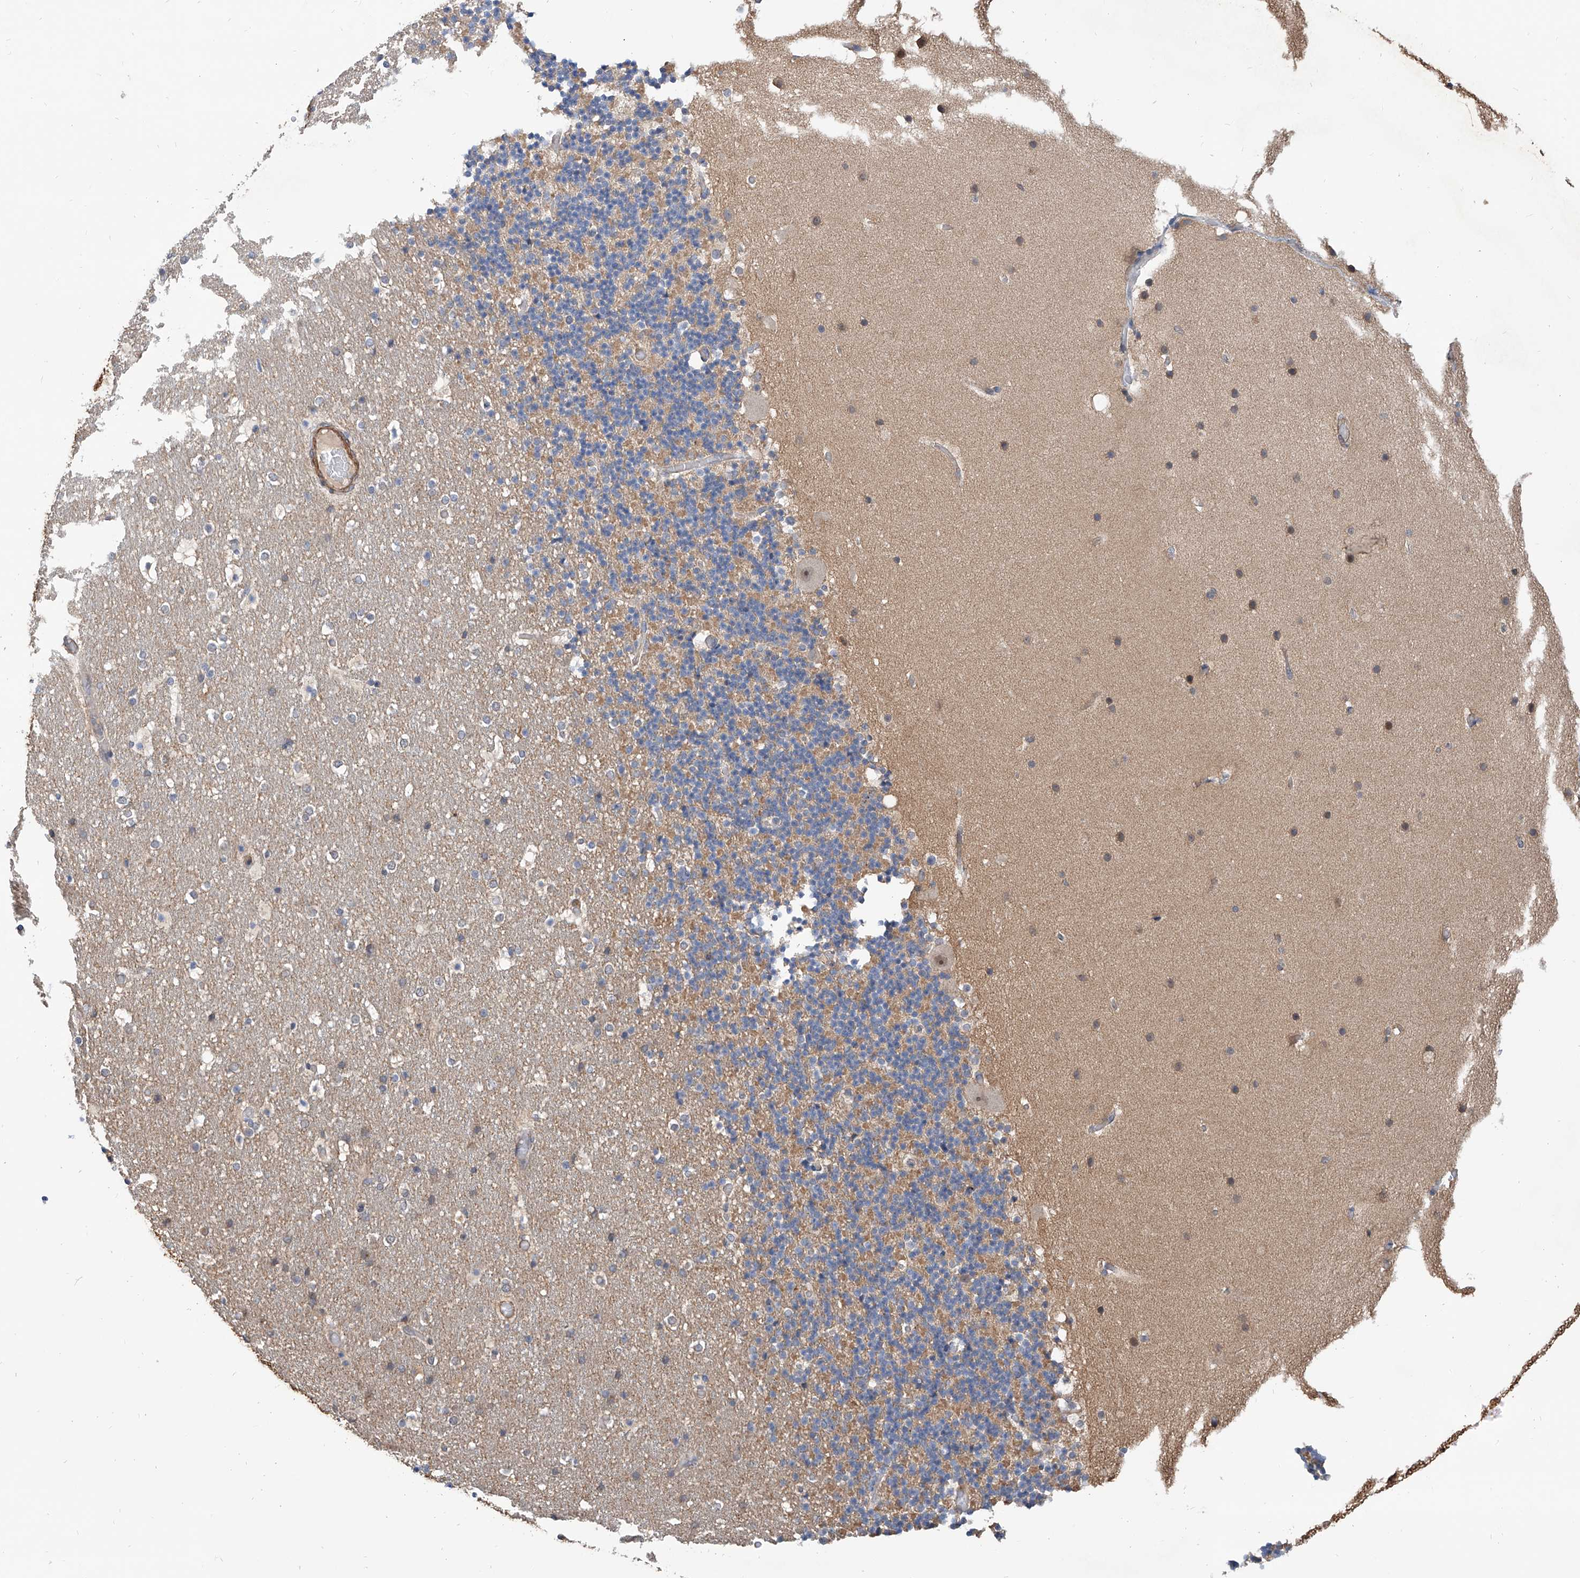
{"staining": {"intensity": "weak", "quantity": ">75%", "location": "cytoplasmic/membranous"}, "tissue": "cerebellum", "cell_type": "Cells in granular layer", "image_type": "normal", "snomed": [{"axis": "morphology", "description": "Normal tissue, NOS"}, {"axis": "topography", "description": "Cerebellum"}], "caption": "Human cerebellum stained for a protein (brown) shows weak cytoplasmic/membranous positive expression in about >75% of cells in granular layer.", "gene": "MAGEE2", "patient": {"sex": "male", "age": 57}}